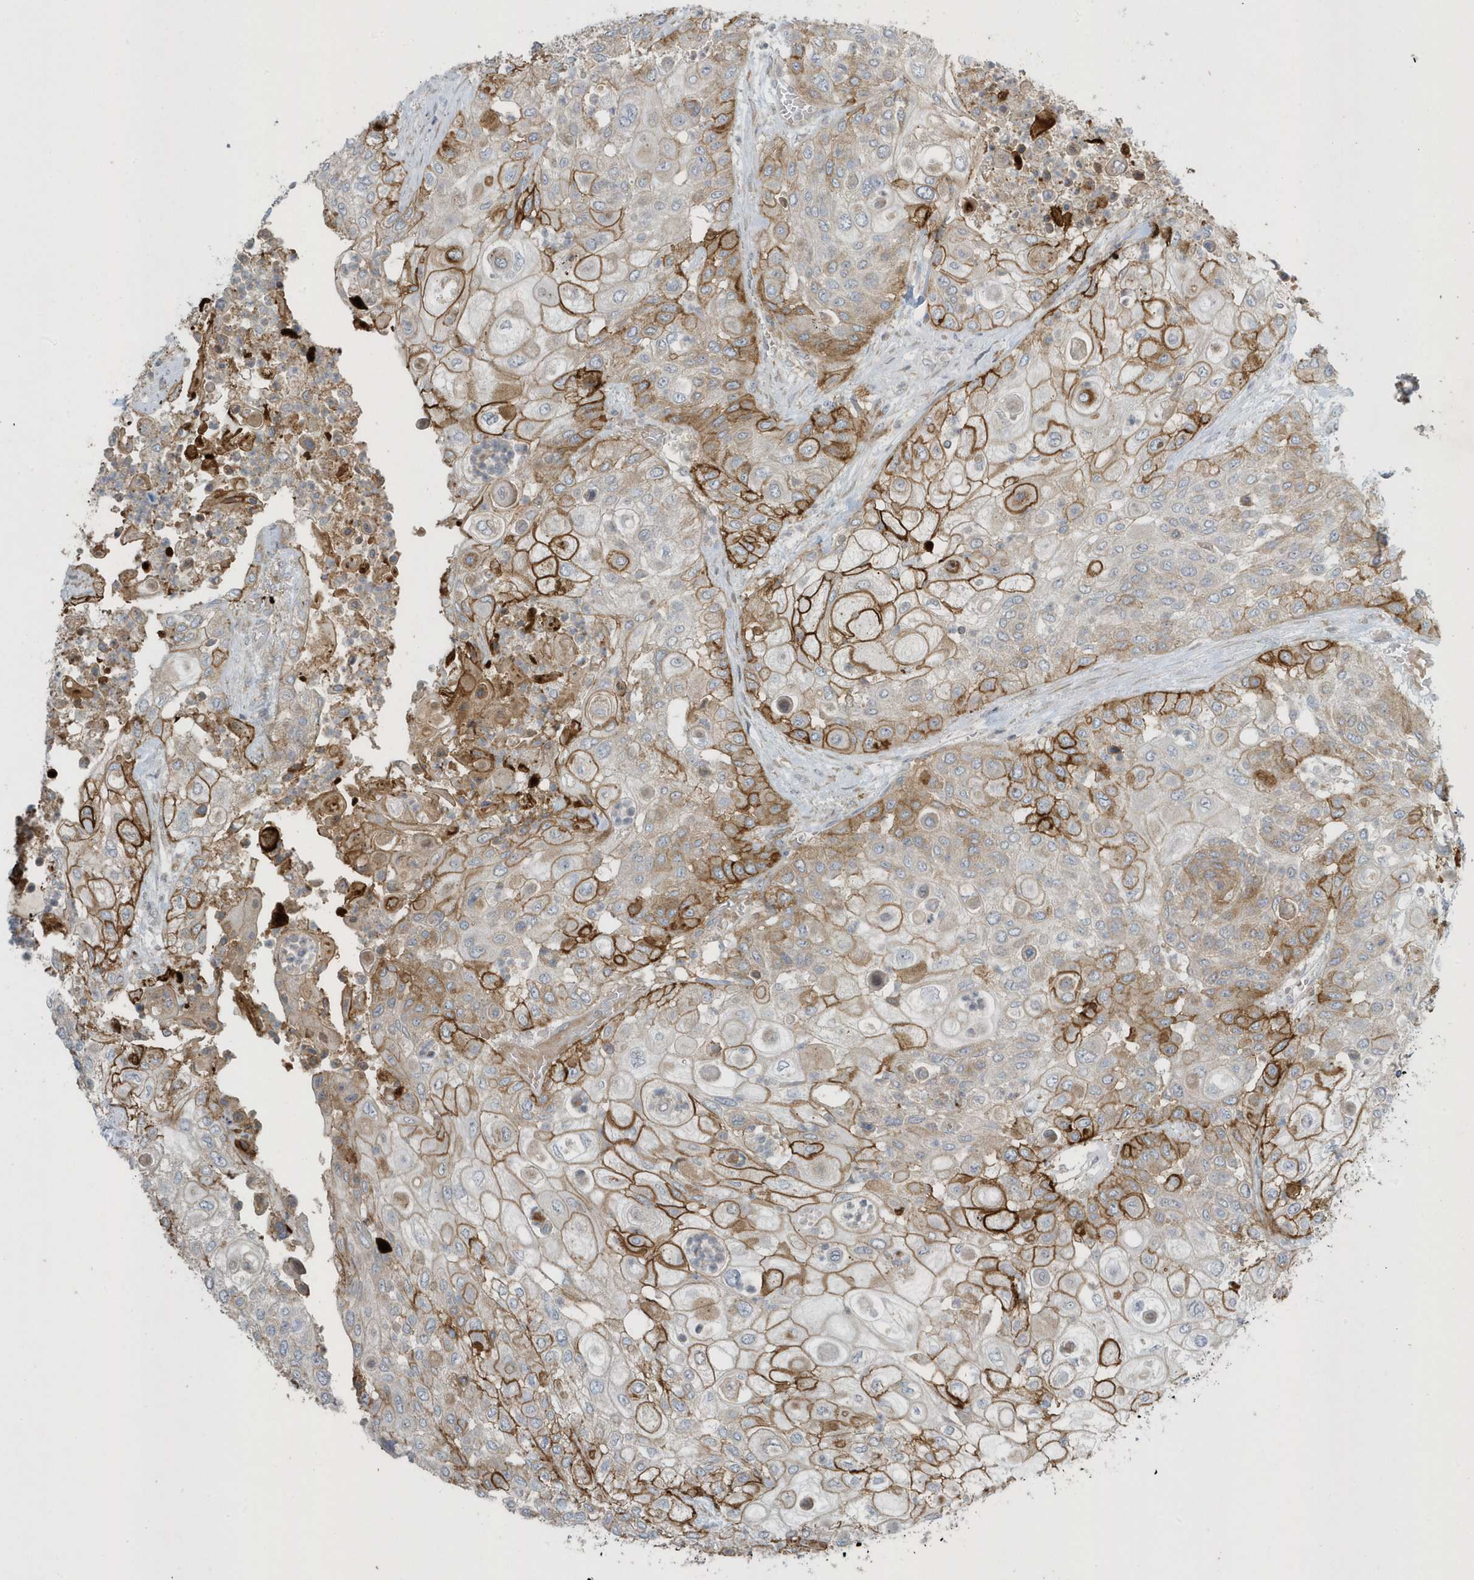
{"staining": {"intensity": "moderate", "quantity": "25%-75%", "location": "cytoplasmic/membranous"}, "tissue": "urothelial cancer", "cell_type": "Tumor cells", "image_type": "cancer", "snomed": [{"axis": "morphology", "description": "Urothelial carcinoma, High grade"}, {"axis": "topography", "description": "Urinary bladder"}], "caption": "Urothelial cancer was stained to show a protein in brown. There is medium levels of moderate cytoplasmic/membranous staining in approximately 25%-75% of tumor cells.", "gene": "SLC38A2", "patient": {"sex": "female", "age": 79}}